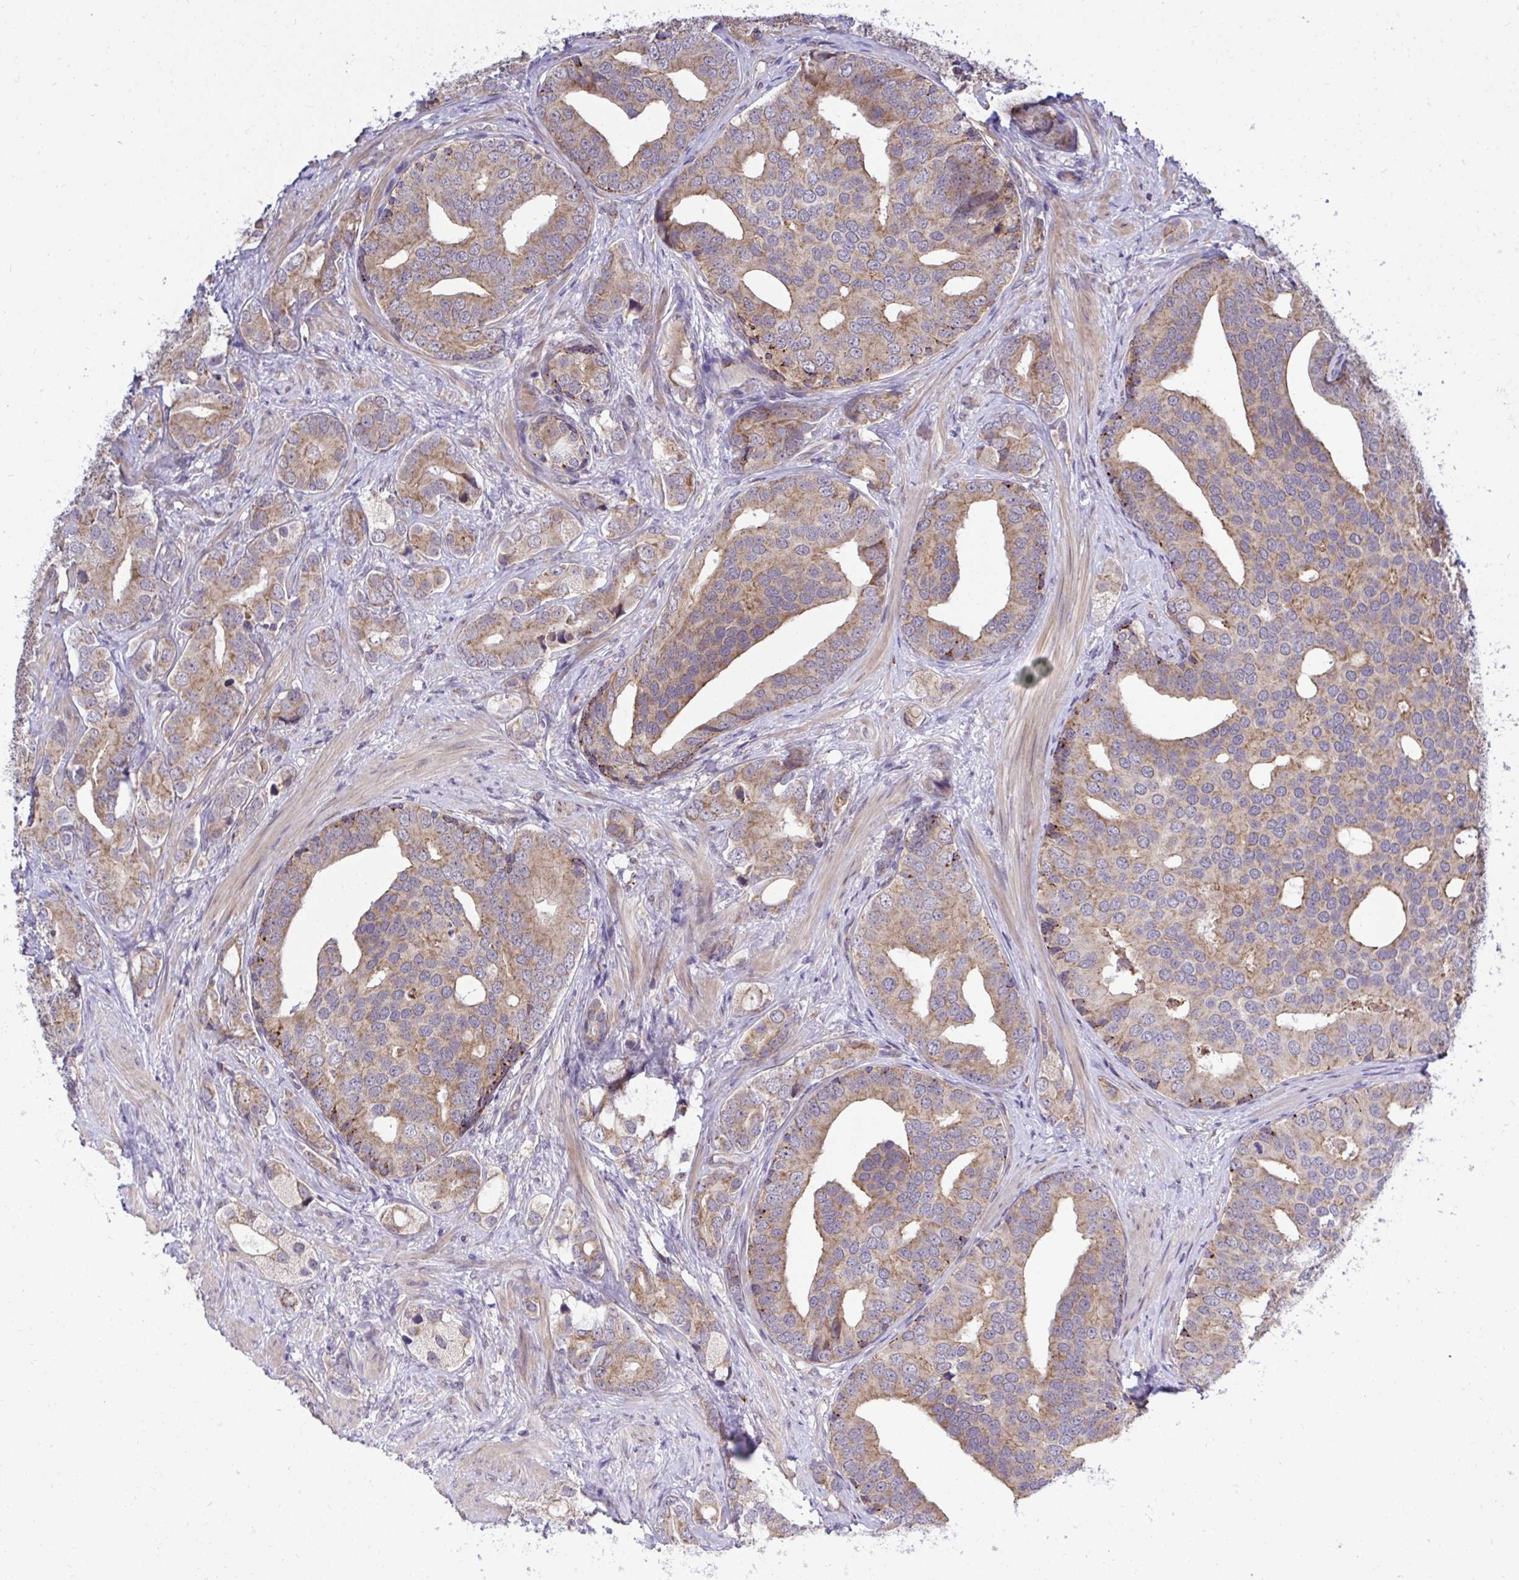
{"staining": {"intensity": "moderate", "quantity": "25%-75%", "location": "cytoplasmic/membranous"}, "tissue": "prostate cancer", "cell_type": "Tumor cells", "image_type": "cancer", "snomed": [{"axis": "morphology", "description": "Adenocarcinoma, High grade"}, {"axis": "topography", "description": "Prostate"}], "caption": "Prostate cancer stained for a protein (brown) exhibits moderate cytoplasmic/membranous positive positivity in about 25%-75% of tumor cells.", "gene": "XAF1", "patient": {"sex": "male", "age": 62}}